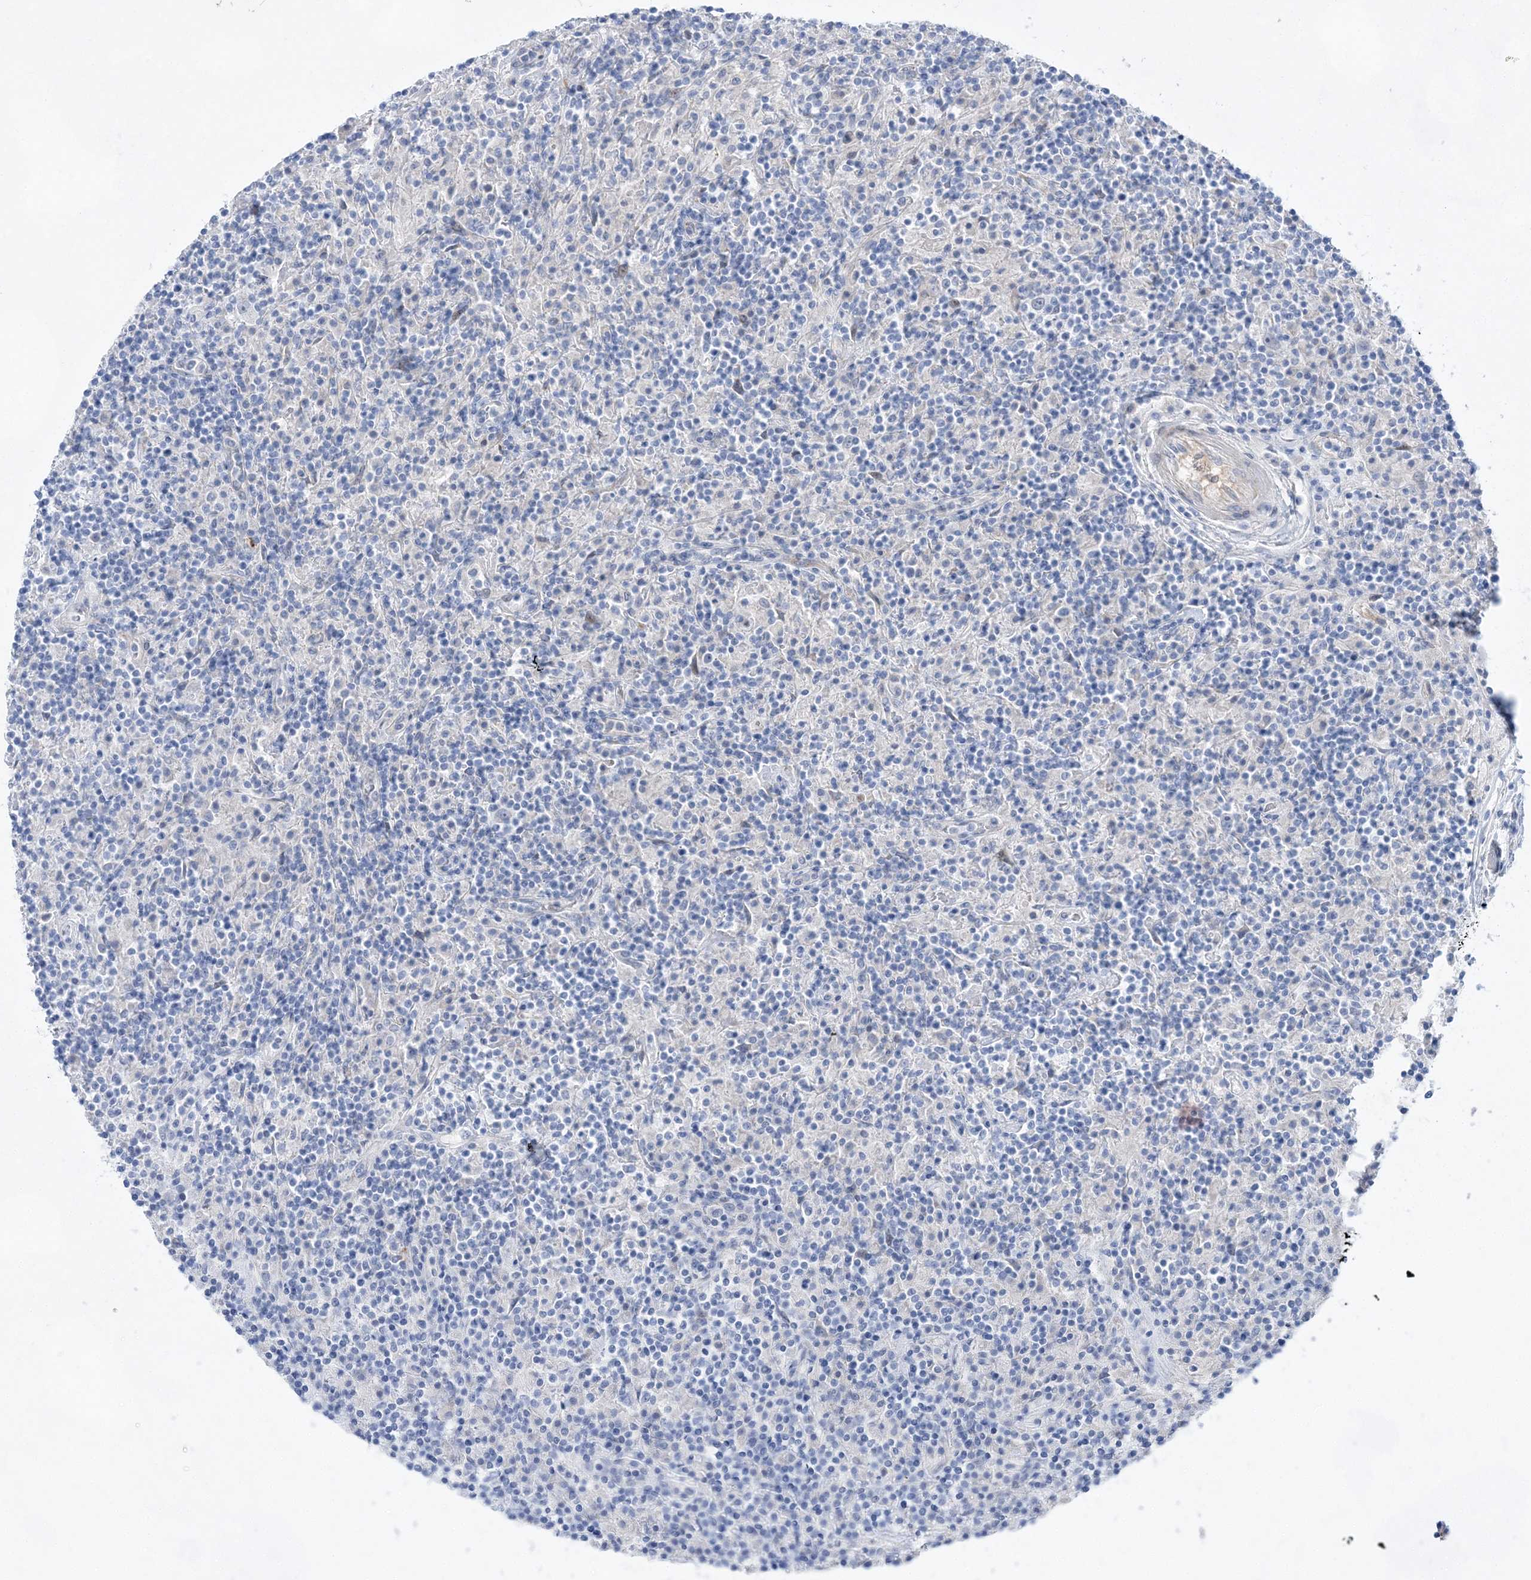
{"staining": {"intensity": "negative", "quantity": "none", "location": "none"}, "tissue": "lymphoma", "cell_type": "Tumor cells", "image_type": "cancer", "snomed": [{"axis": "morphology", "description": "Hodgkin's disease, NOS"}, {"axis": "topography", "description": "Lymph node"}], "caption": "Tumor cells are negative for protein expression in human Hodgkin's disease.", "gene": "TMEM132B", "patient": {"sex": "male", "age": 70}}